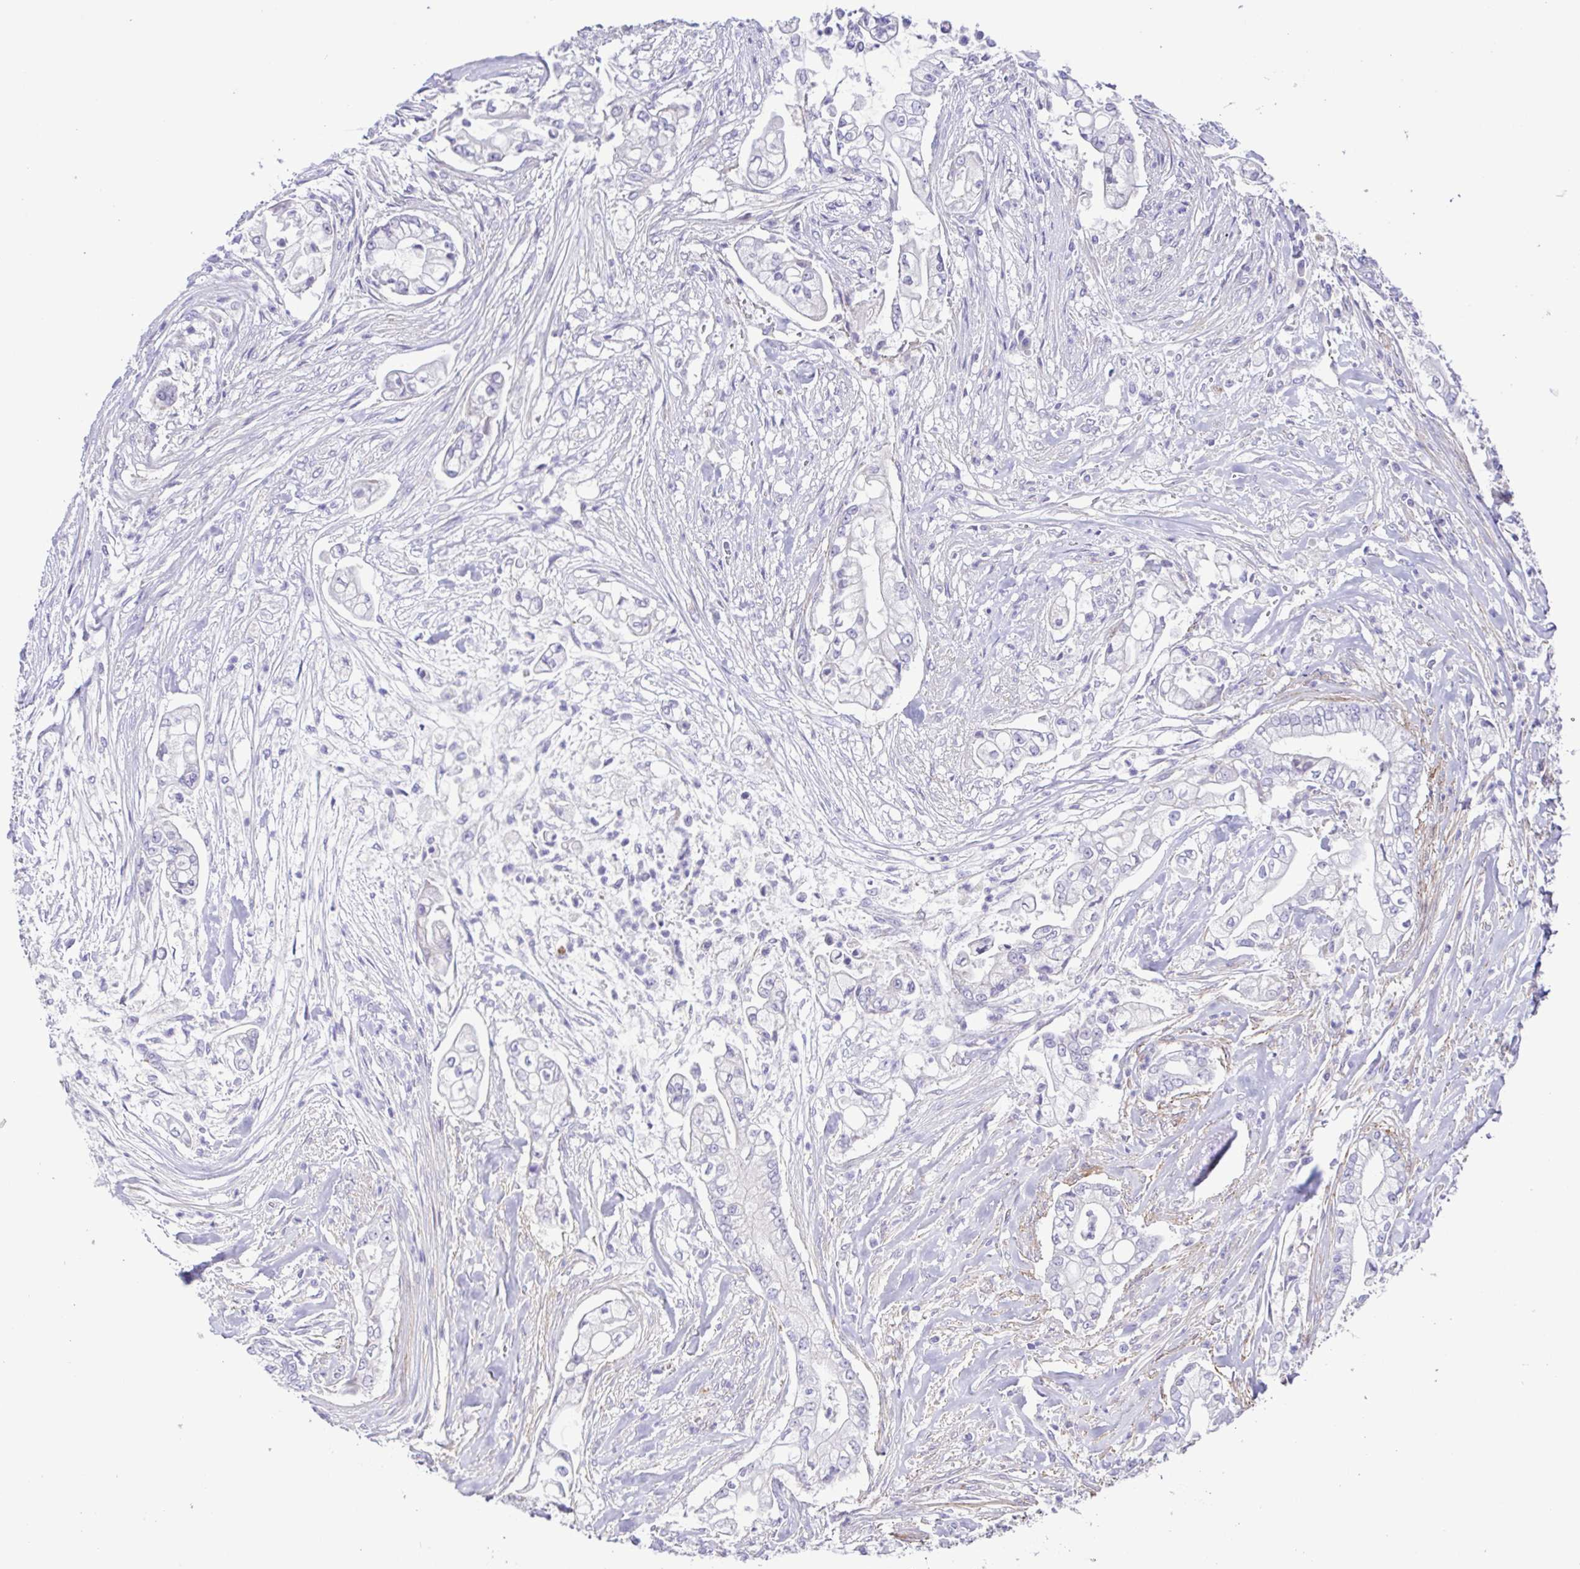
{"staining": {"intensity": "negative", "quantity": "none", "location": "none"}, "tissue": "pancreatic cancer", "cell_type": "Tumor cells", "image_type": "cancer", "snomed": [{"axis": "morphology", "description": "Adenocarcinoma, NOS"}, {"axis": "topography", "description": "Pancreas"}], "caption": "Photomicrograph shows no protein positivity in tumor cells of pancreatic cancer tissue.", "gene": "GABBR2", "patient": {"sex": "female", "age": 69}}